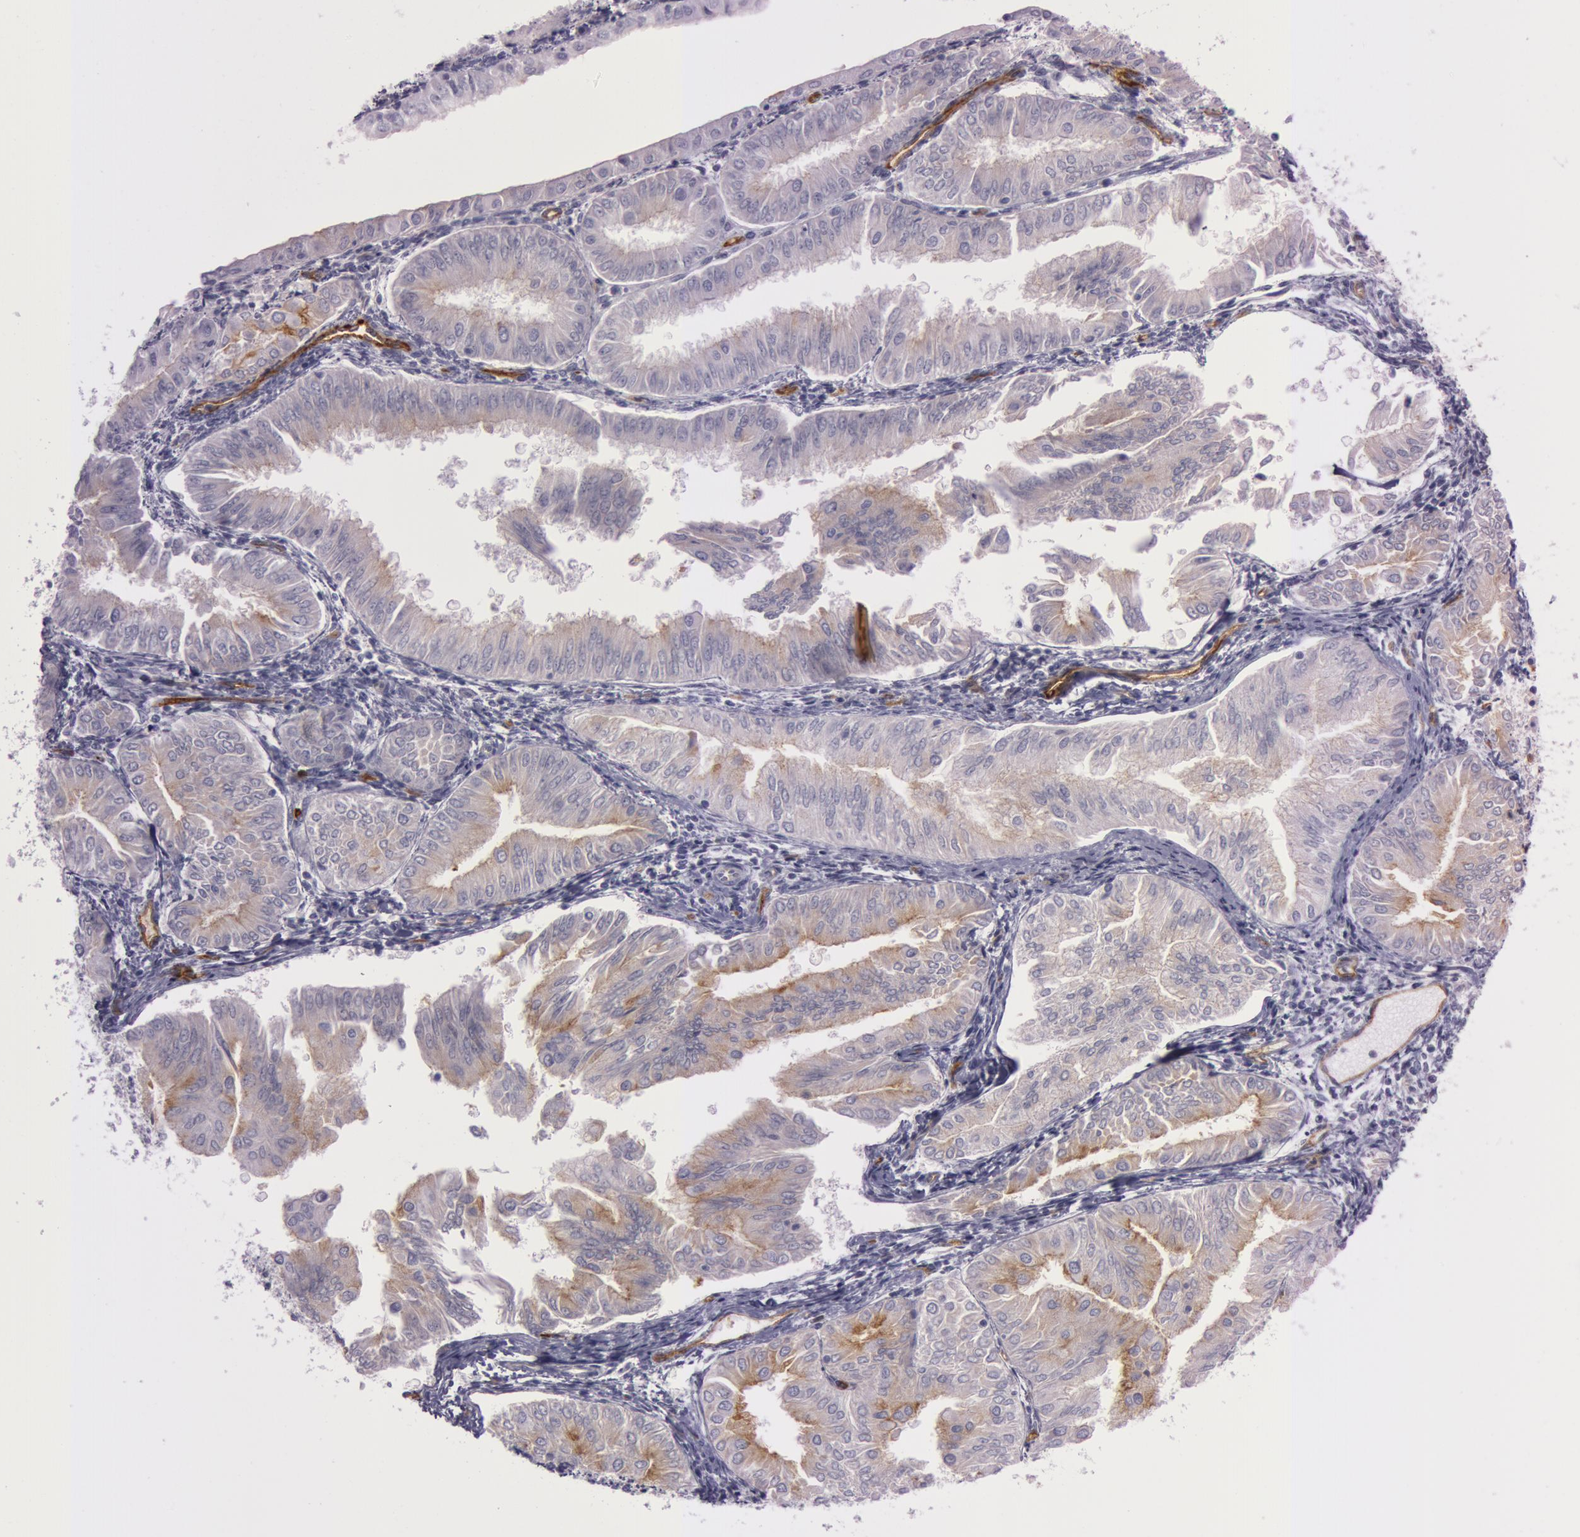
{"staining": {"intensity": "negative", "quantity": "none", "location": "none"}, "tissue": "endometrial cancer", "cell_type": "Tumor cells", "image_type": "cancer", "snomed": [{"axis": "morphology", "description": "Adenocarcinoma, NOS"}, {"axis": "topography", "description": "Endometrium"}], "caption": "Histopathology image shows no protein staining in tumor cells of endometrial cancer (adenocarcinoma) tissue.", "gene": "FOLH1", "patient": {"sex": "female", "age": 53}}